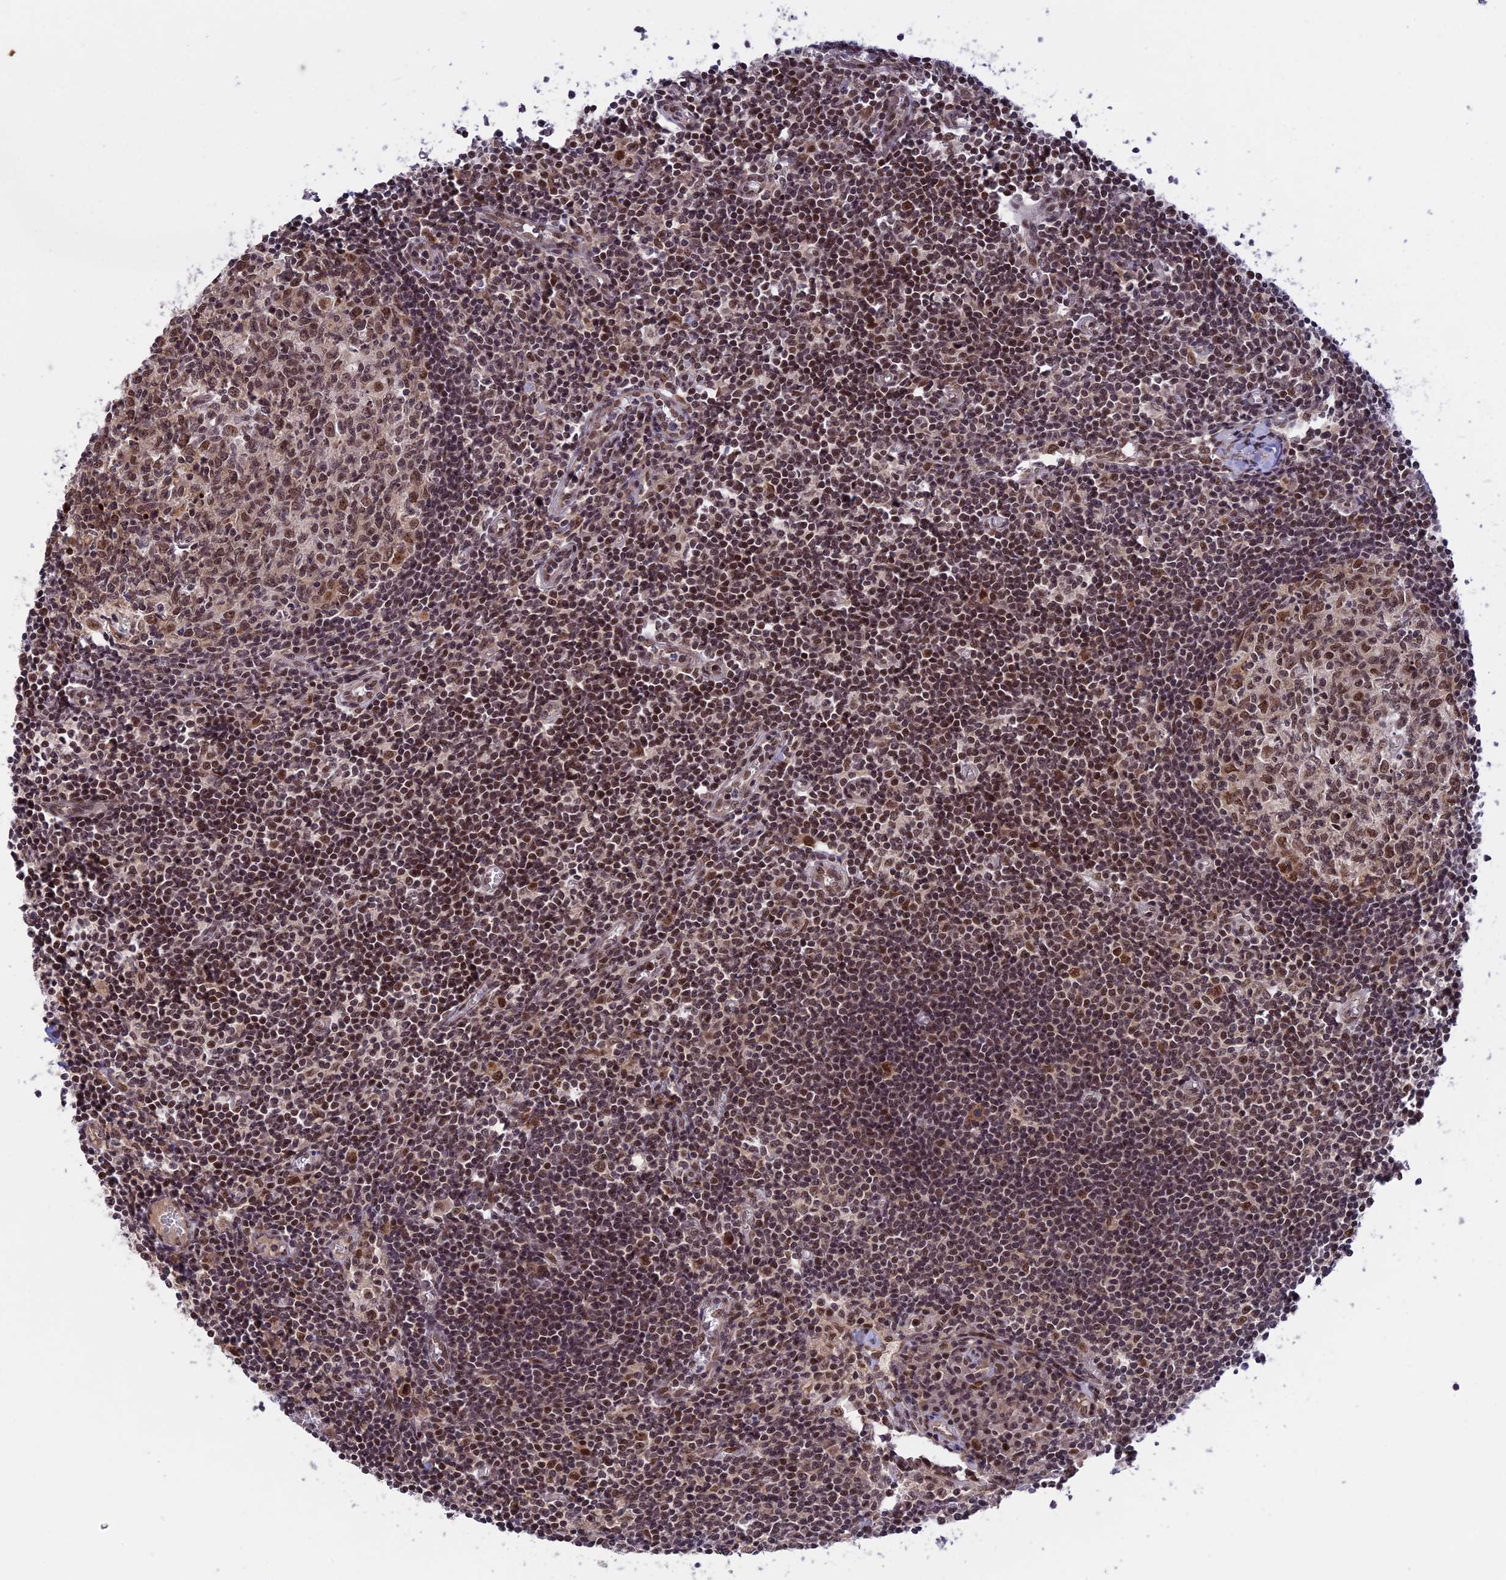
{"staining": {"intensity": "moderate", "quantity": ">75%", "location": "nuclear"}, "tissue": "lymph node", "cell_type": "Germinal center cells", "image_type": "normal", "snomed": [{"axis": "morphology", "description": "Normal tissue, NOS"}, {"axis": "topography", "description": "Lymph node"}], "caption": "High-power microscopy captured an IHC histopathology image of normal lymph node, revealing moderate nuclear staining in approximately >75% of germinal center cells.", "gene": "POLR2C", "patient": {"sex": "female", "age": 55}}